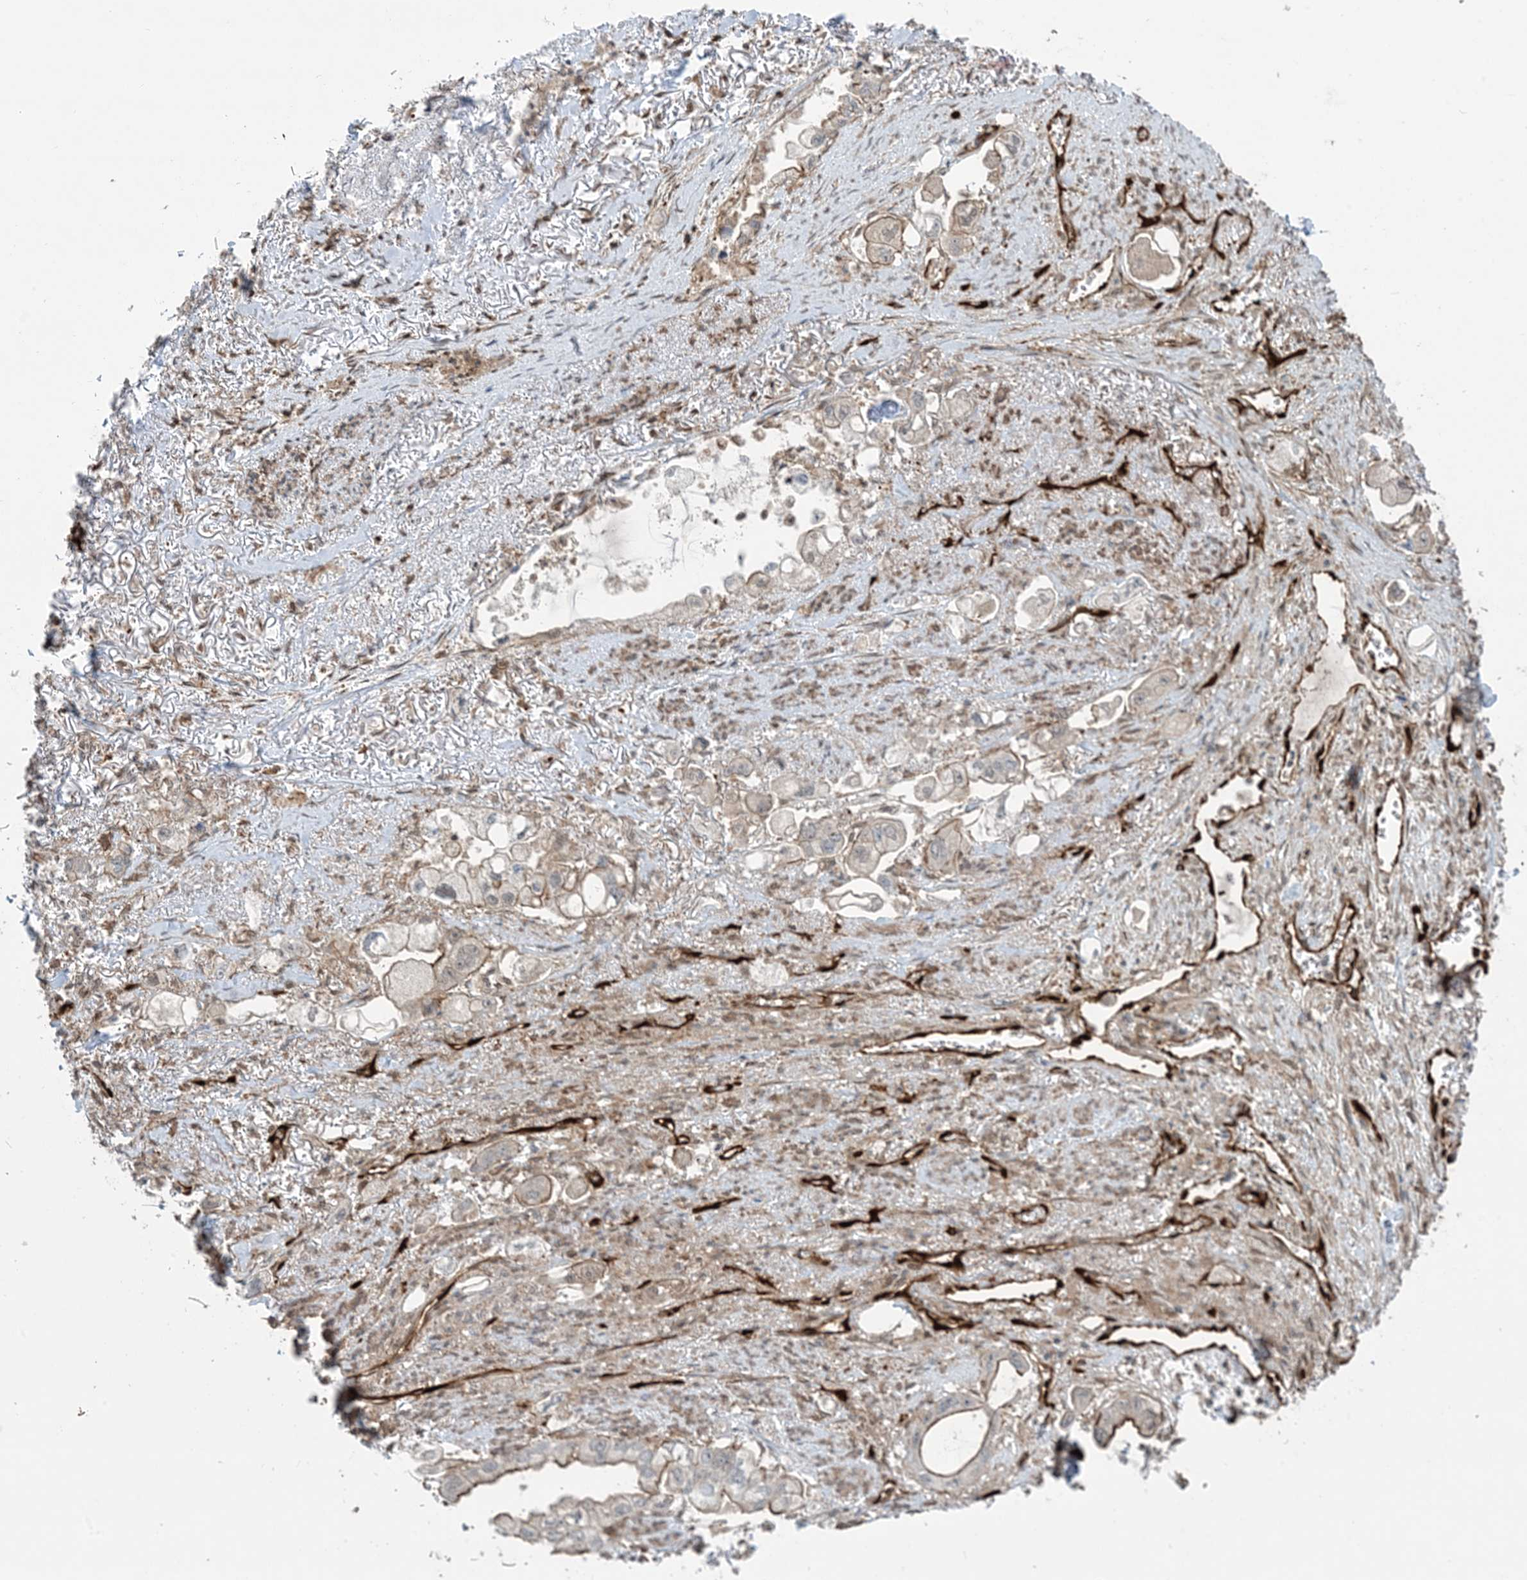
{"staining": {"intensity": "moderate", "quantity": "25%-75%", "location": "cytoplasmic/membranous"}, "tissue": "stomach cancer", "cell_type": "Tumor cells", "image_type": "cancer", "snomed": [{"axis": "morphology", "description": "Adenocarcinoma, NOS"}, {"axis": "topography", "description": "Stomach"}], "caption": "Human adenocarcinoma (stomach) stained with a protein marker reveals moderate staining in tumor cells.", "gene": "PPM1F", "patient": {"sex": "male", "age": 62}}